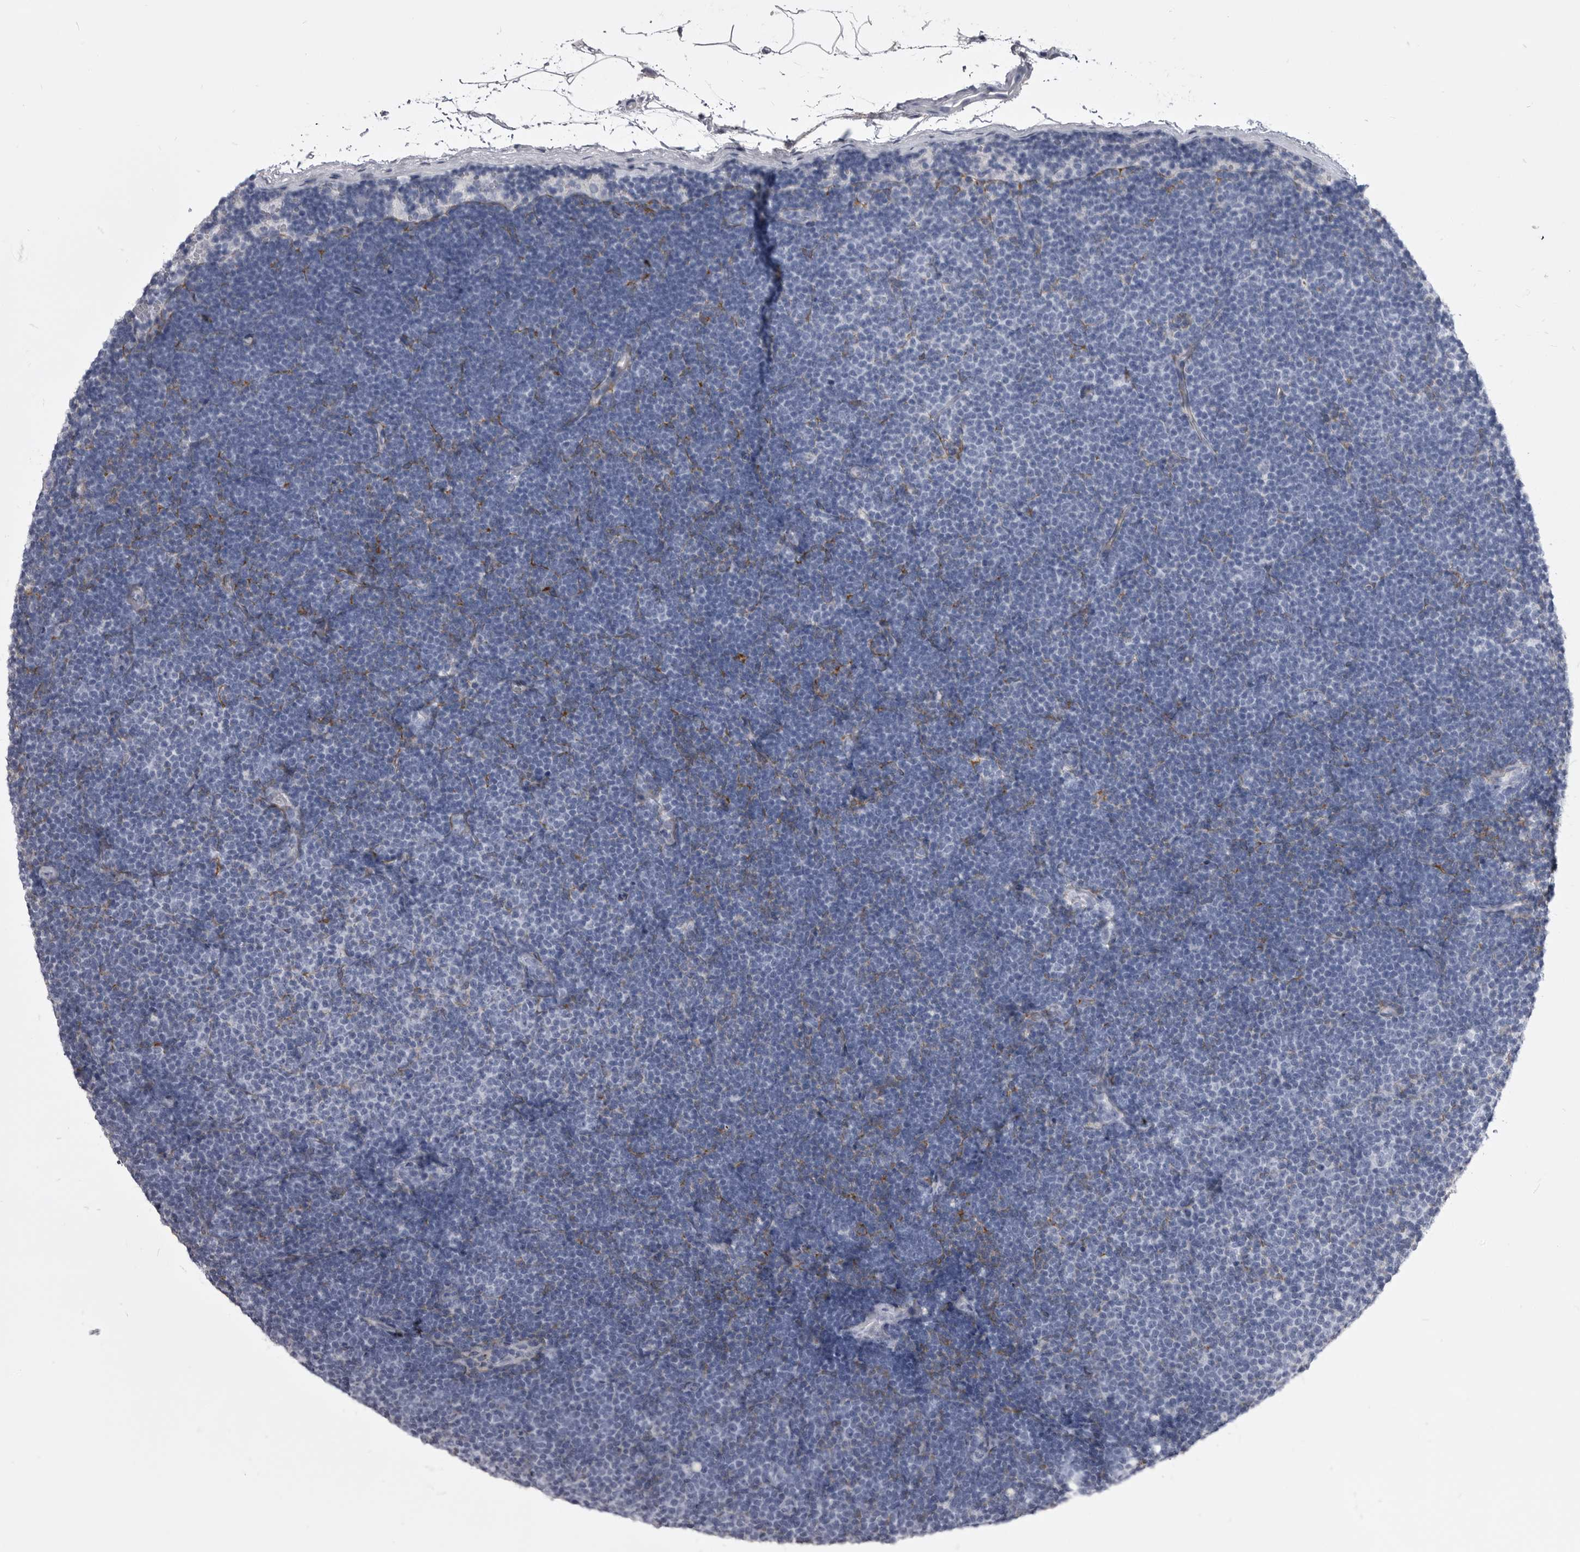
{"staining": {"intensity": "negative", "quantity": "none", "location": "none"}, "tissue": "lymphoma", "cell_type": "Tumor cells", "image_type": "cancer", "snomed": [{"axis": "morphology", "description": "Malignant lymphoma, non-Hodgkin's type, Low grade"}, {"axis": "topography", "description": "Lymph node"}], "caption": "This is a photomicrograph of IHC staining of low-grade malignant lymphoma, non-Hodgkin's type, which shows no positivity in tumor cells.", "gene": "ANK2", "patient": {"sex": "female", "age": 53}}